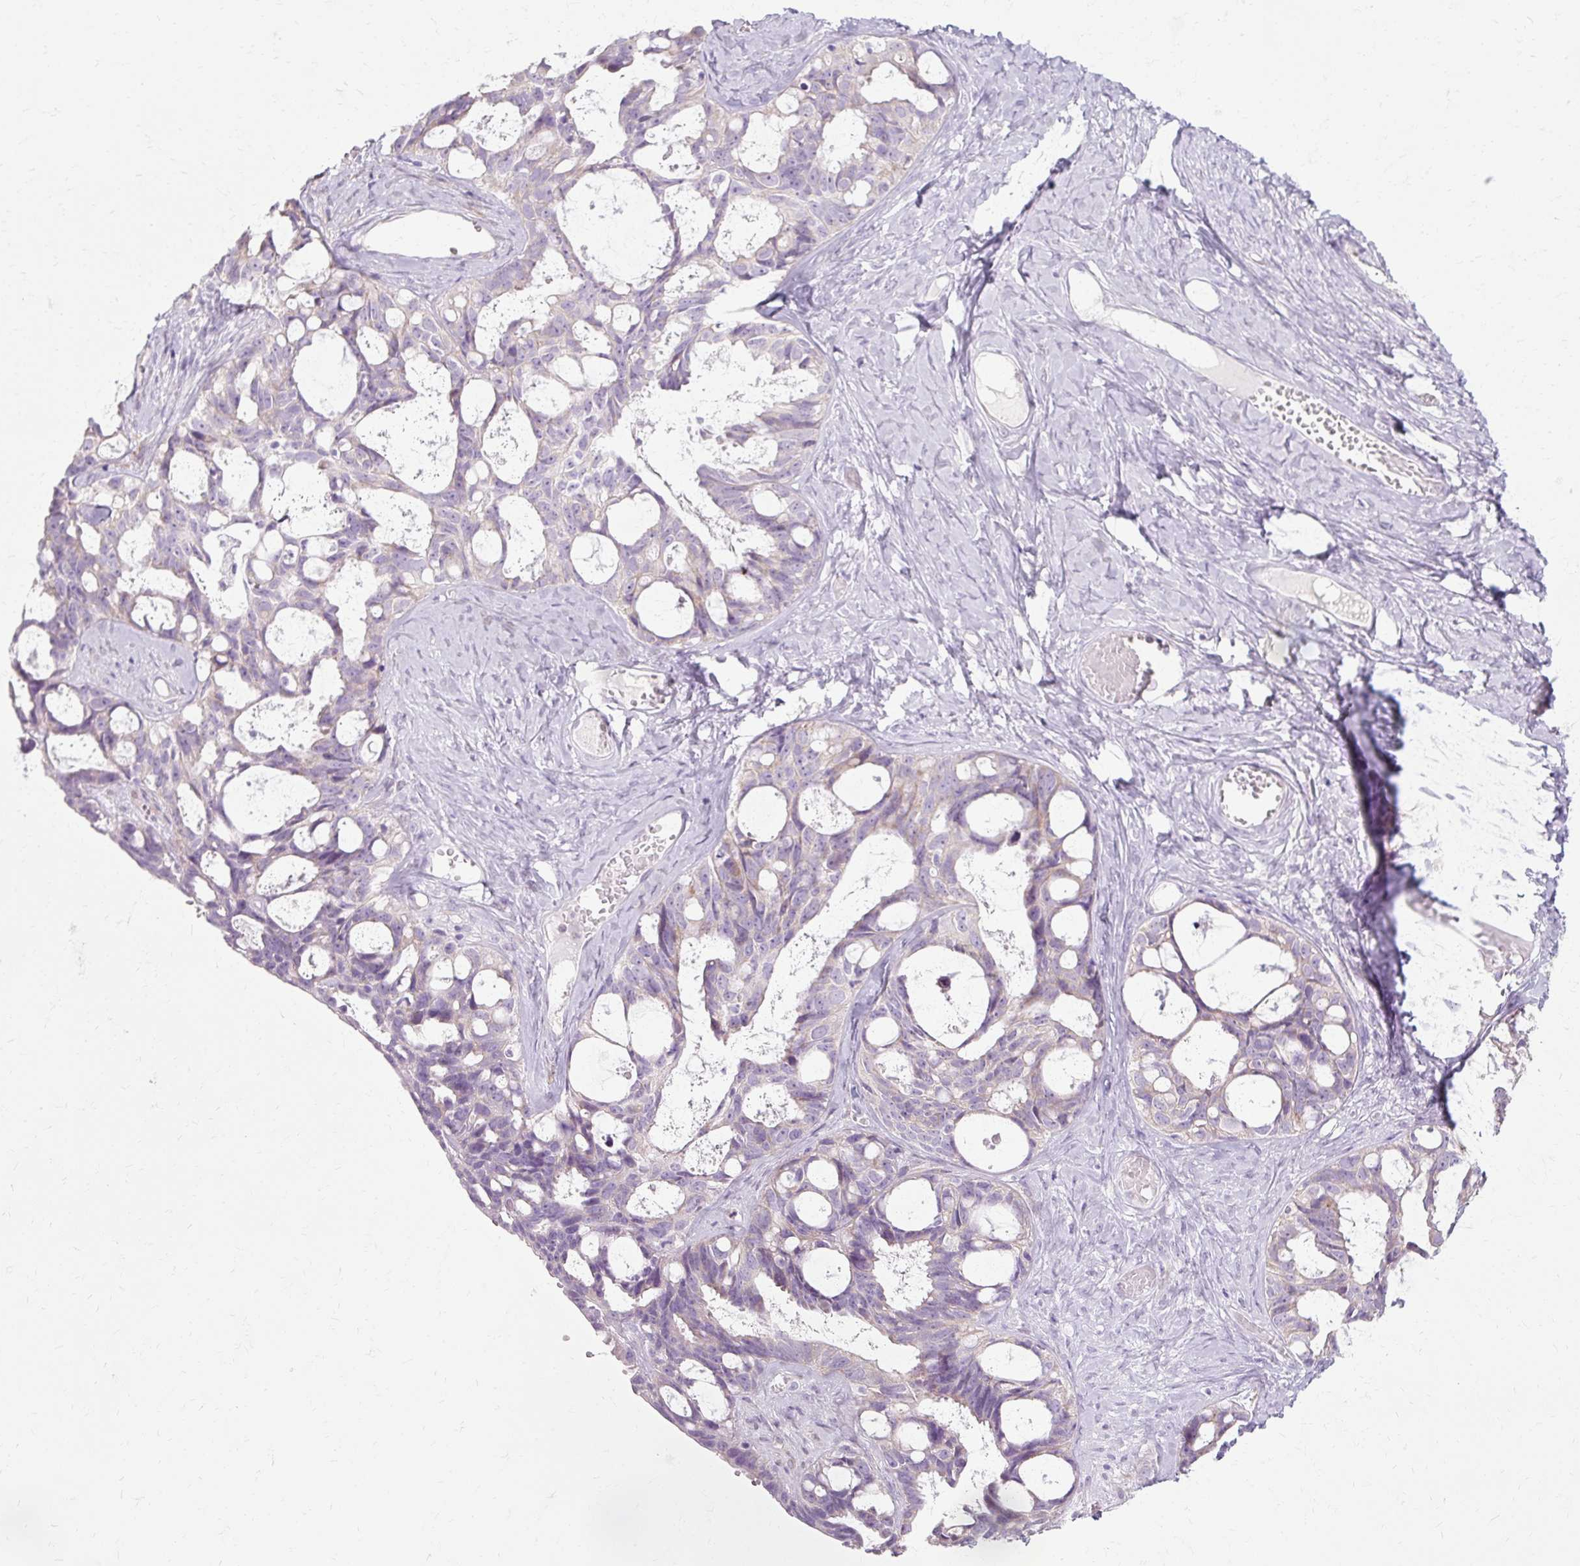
{"staining": {"intensity": "weak", "quantity": "<25%", "location": "cytoplasmic/membranous"}, "tissue": "ovarian cancer", "cell_type": "Tumor cells", "image_type": "cancer", "snomed": [{"axis": "morphology", "description": "Cystadenocarcinoma, serous, NOS"}, {"axis": "topography", "description": "Ovary"}], "caption": "Tumor cells are negative for protein expression in human ovarian cancer (serous cystadenocarcinoma). Nuclei are stained in blue.", "gene": "HSD11B1", "patient": {"sex": "female", "age": 69}}